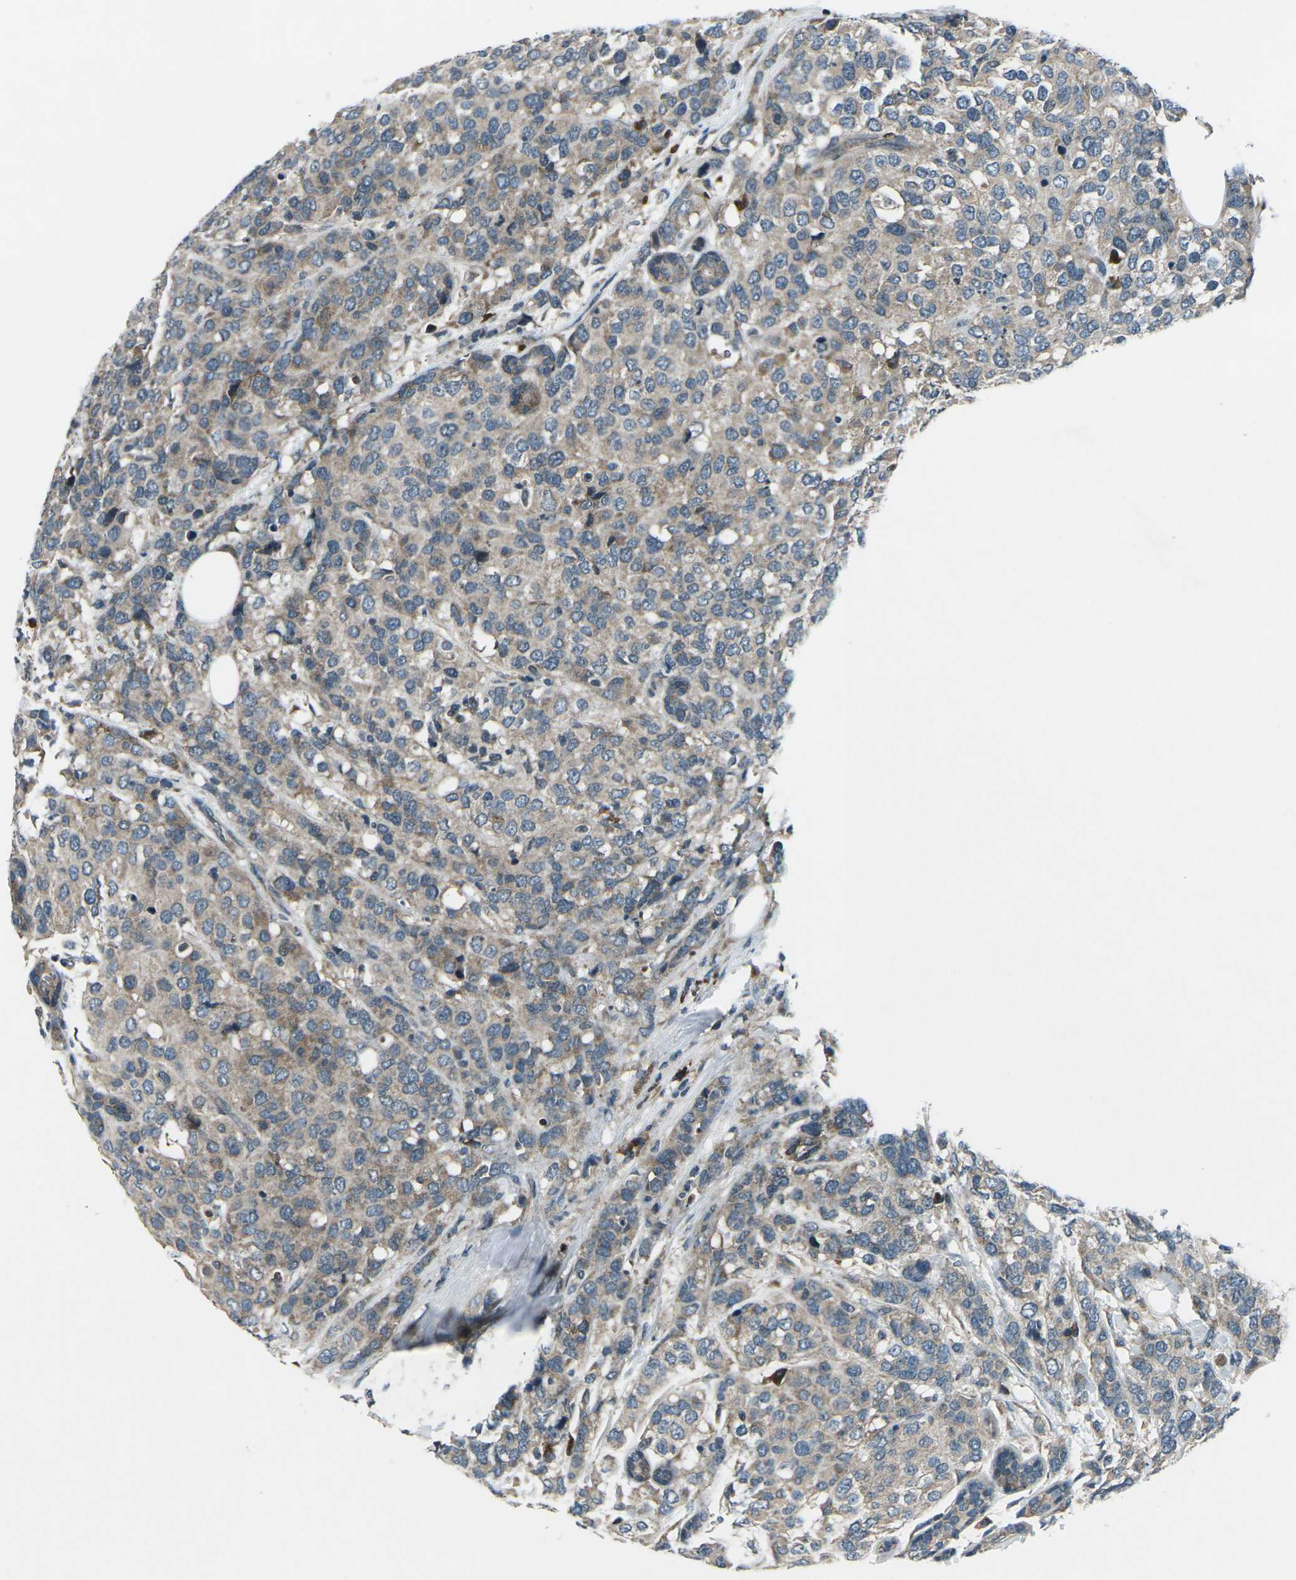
{"staining": {"intensity": "weak", "quantity": ">75%", "location": "cytoplasmic/membranous"}, "tissue": "breast cancer", "cell_type": "Tumor cells", "image_type": "cancer", "snomed": [{"axis": "morphology", "description": "Lobular carcinoma"}, {"axis": "topography", "description": "Breast"}], "caption": "This is an image of immunohistochemistry (IHC) staining of breast lobular carcinoma, which shows weak expression in the cytoplasmic/membranous of tumor cells.", "gene": "CDK16", "patient": {"sex": "female", "age": 59}}